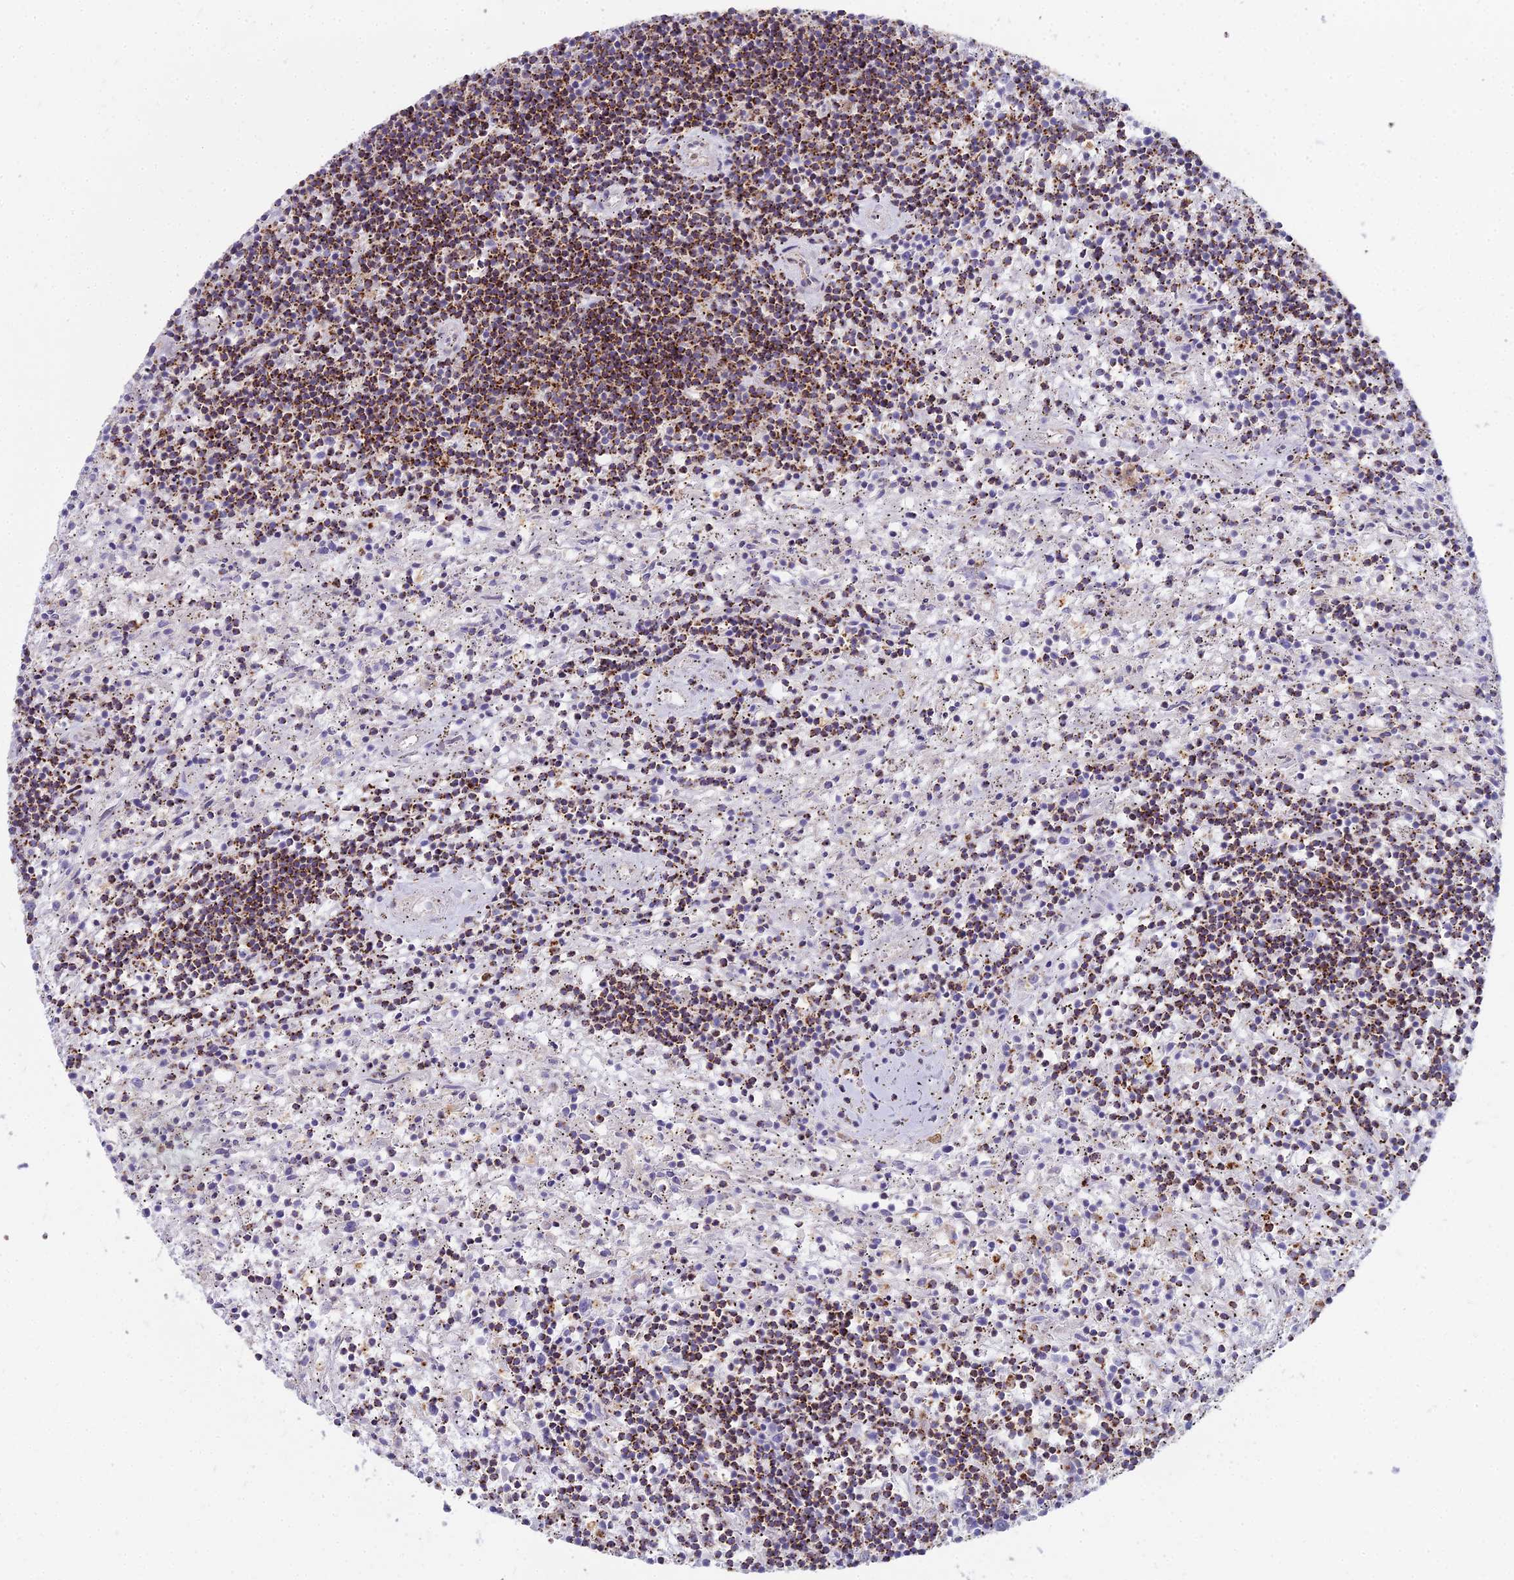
{"staining": {"intensity": "strong", "quantity": "25%-75%", "location": "cytoplasmic/membranous"}, "tissue": "lymphoma", "cell_type": "Tumor cells", "image_type": "cancer", "snomed": [{"axis": "morphology", "description": "Malignant lymphoma, non-Hodgkin's type, Low grade"}, {"axis": "topography", "description": "Spleen"}], "caption": "This is a photomicrograph of IHC staining of lymphoma, which shows strong positivity in the cytoplasmic/membranous of tumor cells.", "gene": "HLA-DOA", "patient": {"sex": "male", "age": 76}}